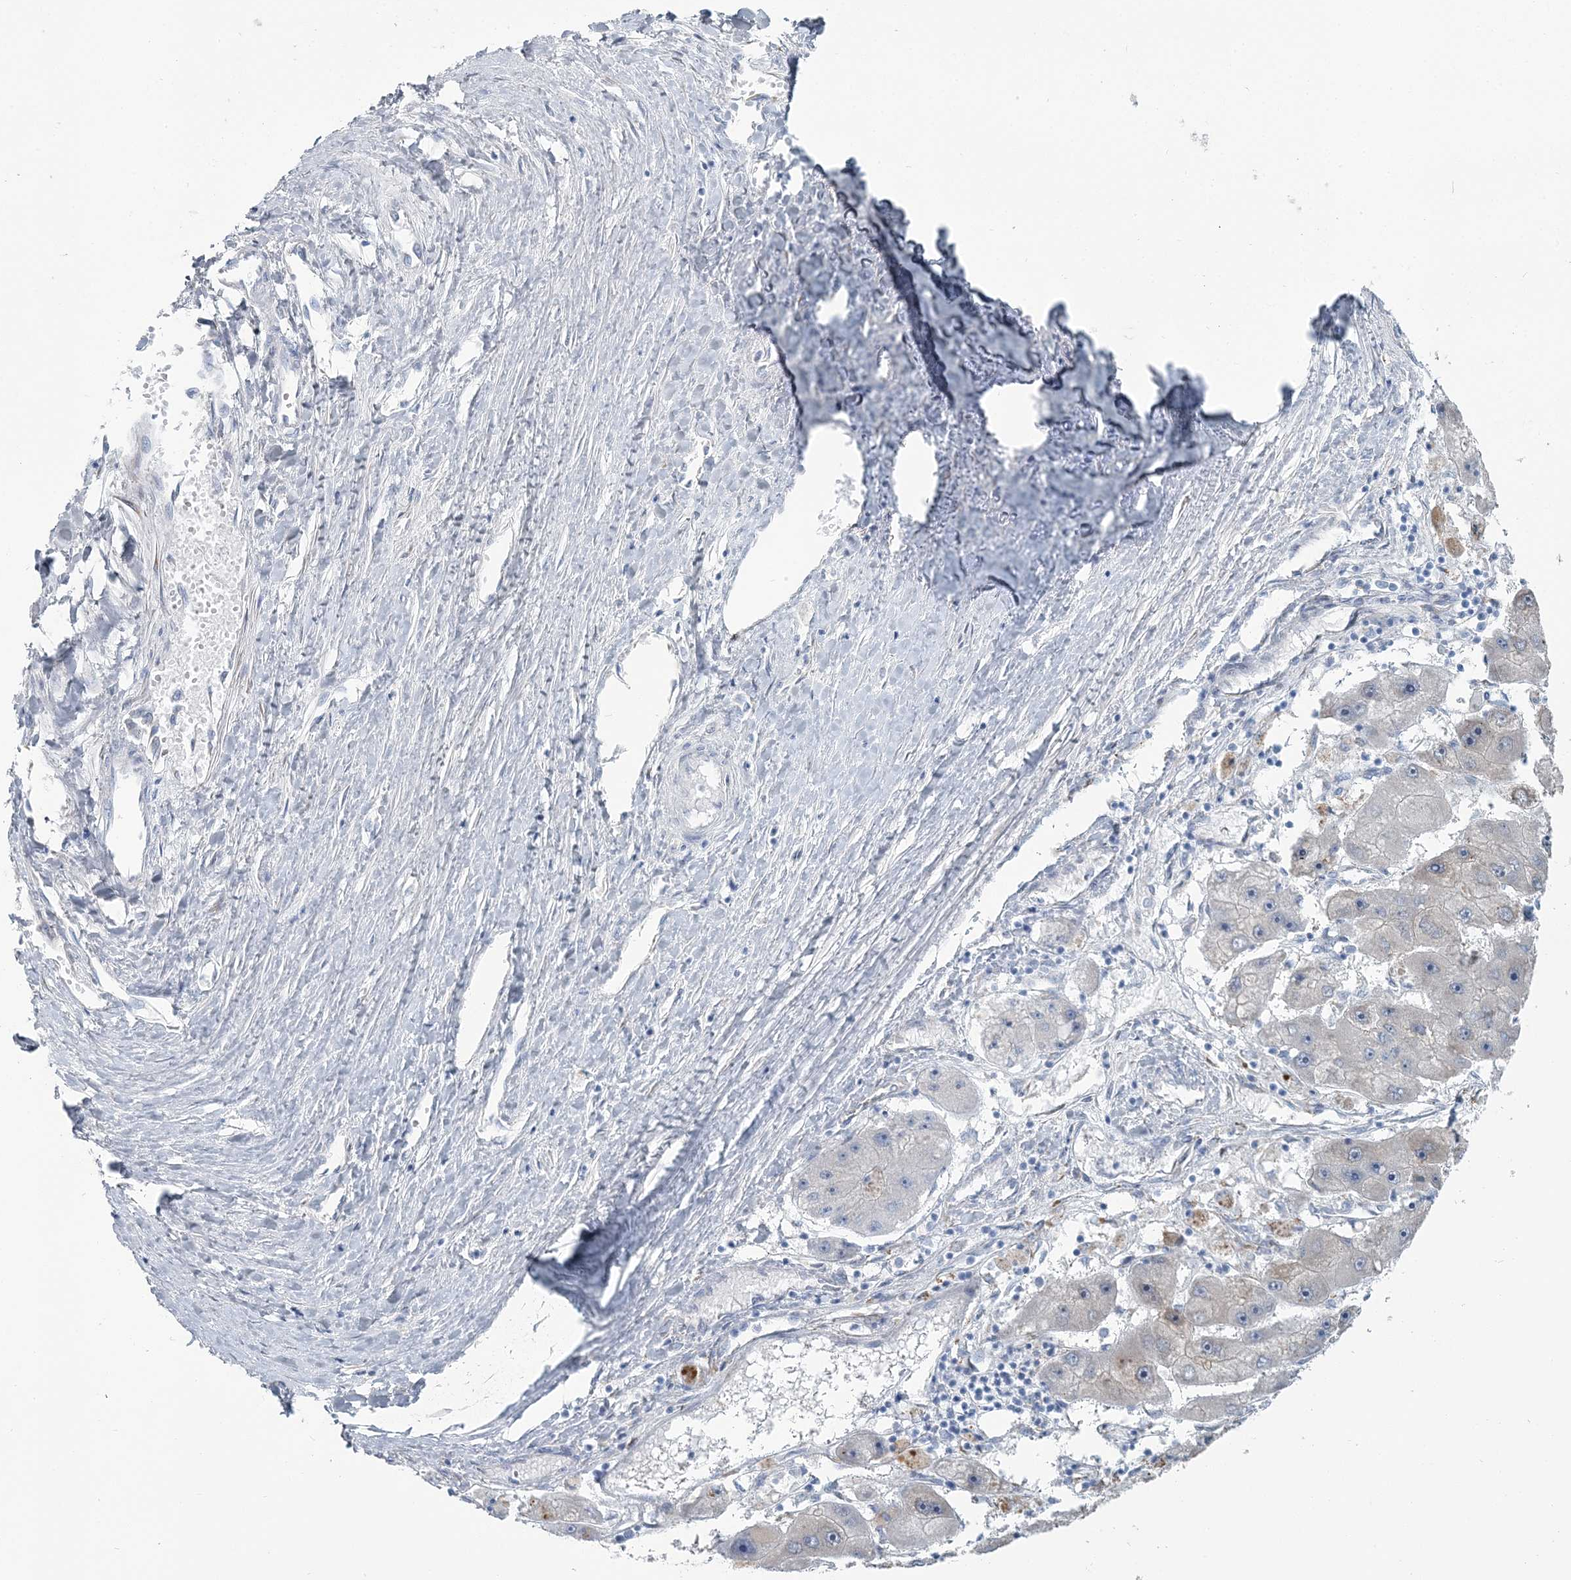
{"staining": {"intensity": "negative", "quantity": "none", "location": "none"}, "tissue": "liver cancer", "cell_type": "Tumor cells", "image_type": "cancer", "snomed": [{"axis": "morphology", "description": "Carcinoma, Hepatocellular, NOS"}, {"axis": "topography", "description": "Liver"}], "caption": "Image shows no significant protein positivity in tumor cells of liver cancer (hepatocellular carcinoma).", "gene": "CMBL", "patient": {"sex": "female", "age": 61}}